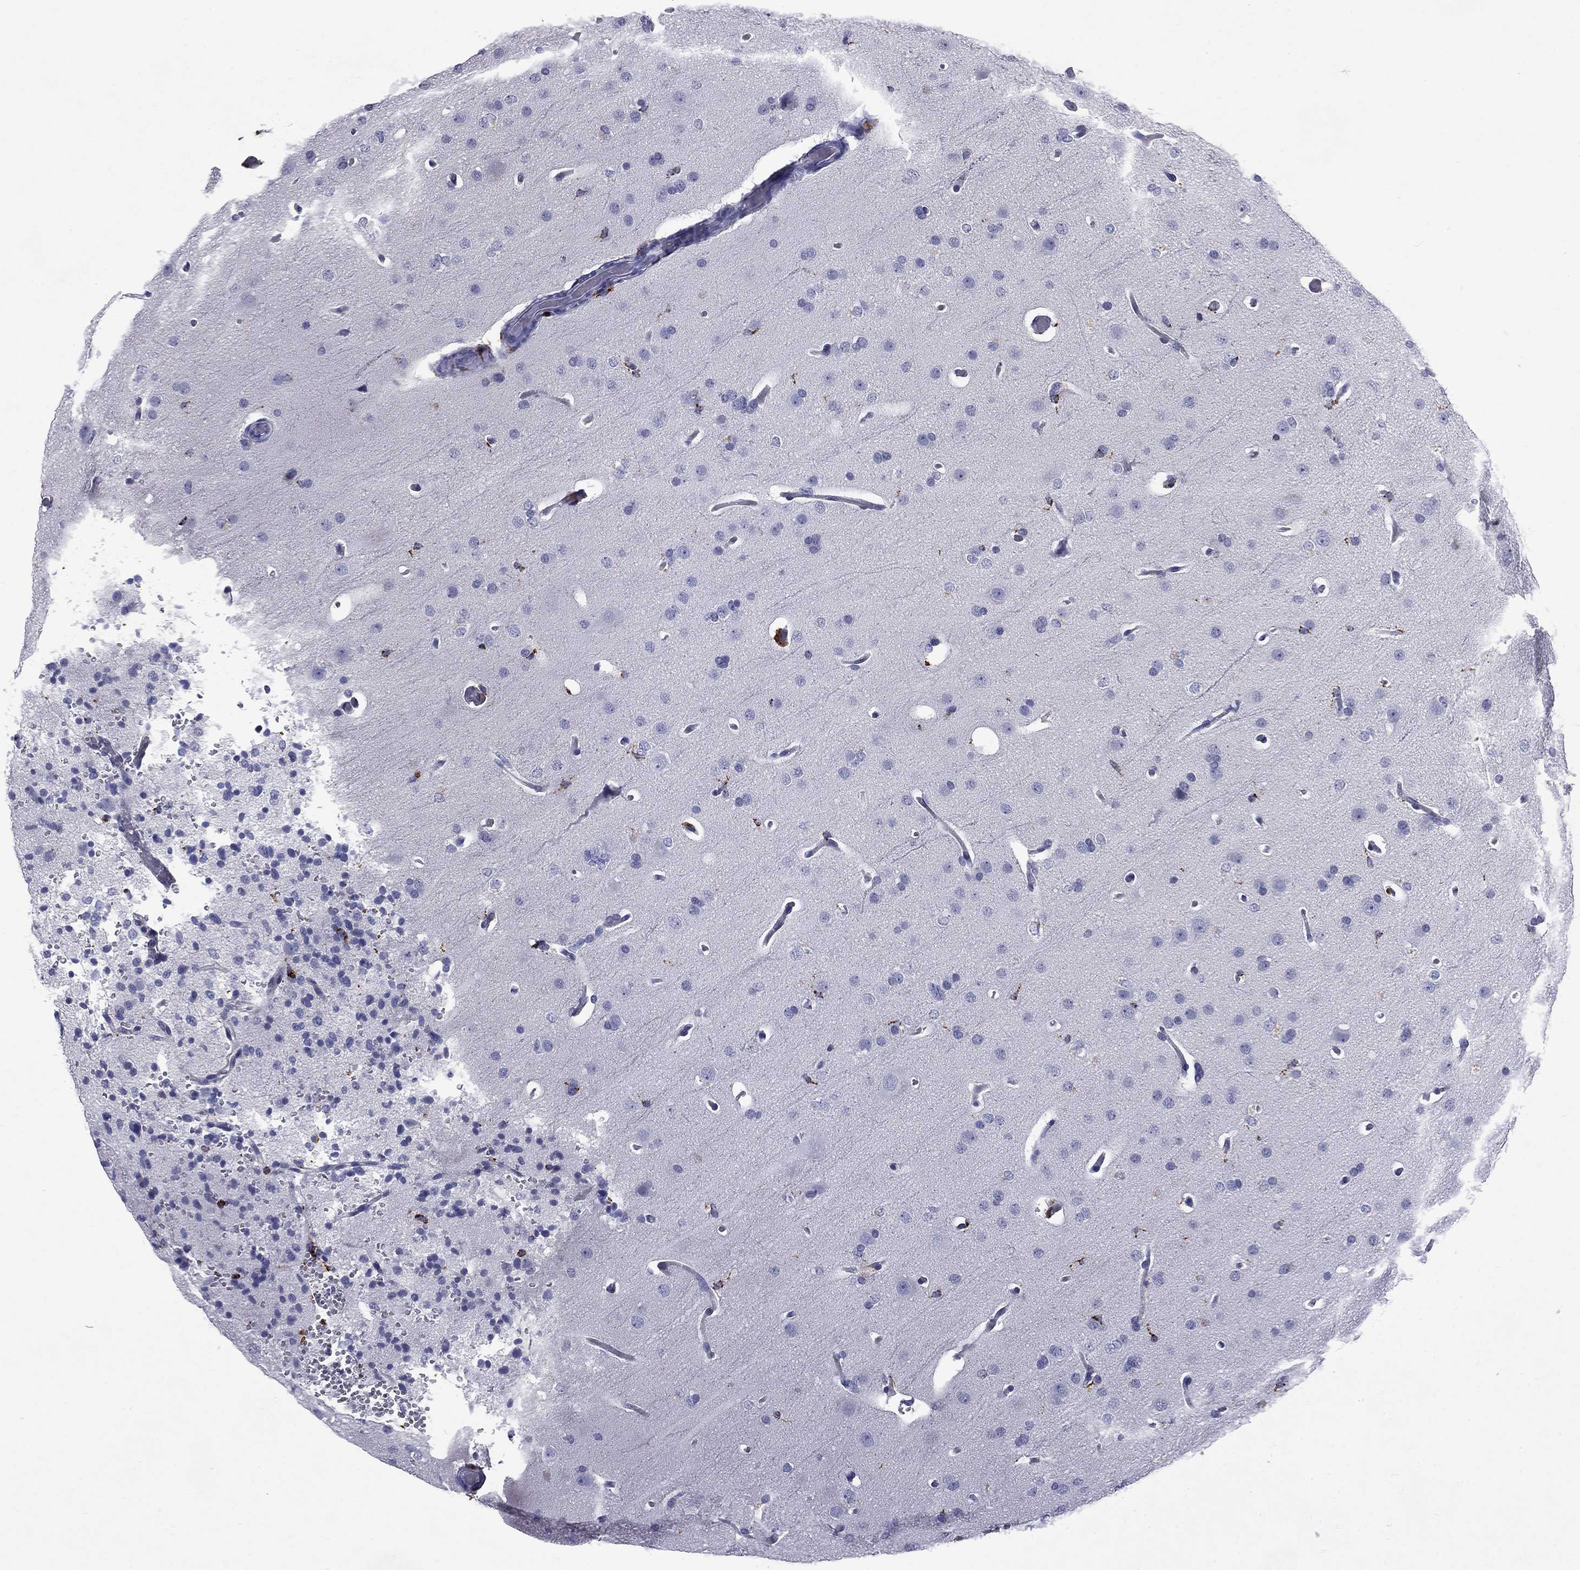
{"staining": {"intensity": "negative", "quantity": "none", "location": "none"}, "tissue": "glioma", "cell_type": "Tumor cells", "image_type": "cancer", "snomed": [{"axis": "morphology", "description": "Glioma, malignant, Low grade"}, {"axis": "topography", "description": "Brain"}], "caption": "This is a histopathology image of IHC staining of low-grade glioma (malignant), which shows no positivity in tumor cells.", "gene": "MADCAM1", "patient": {"sex": "male", "age": 41}}